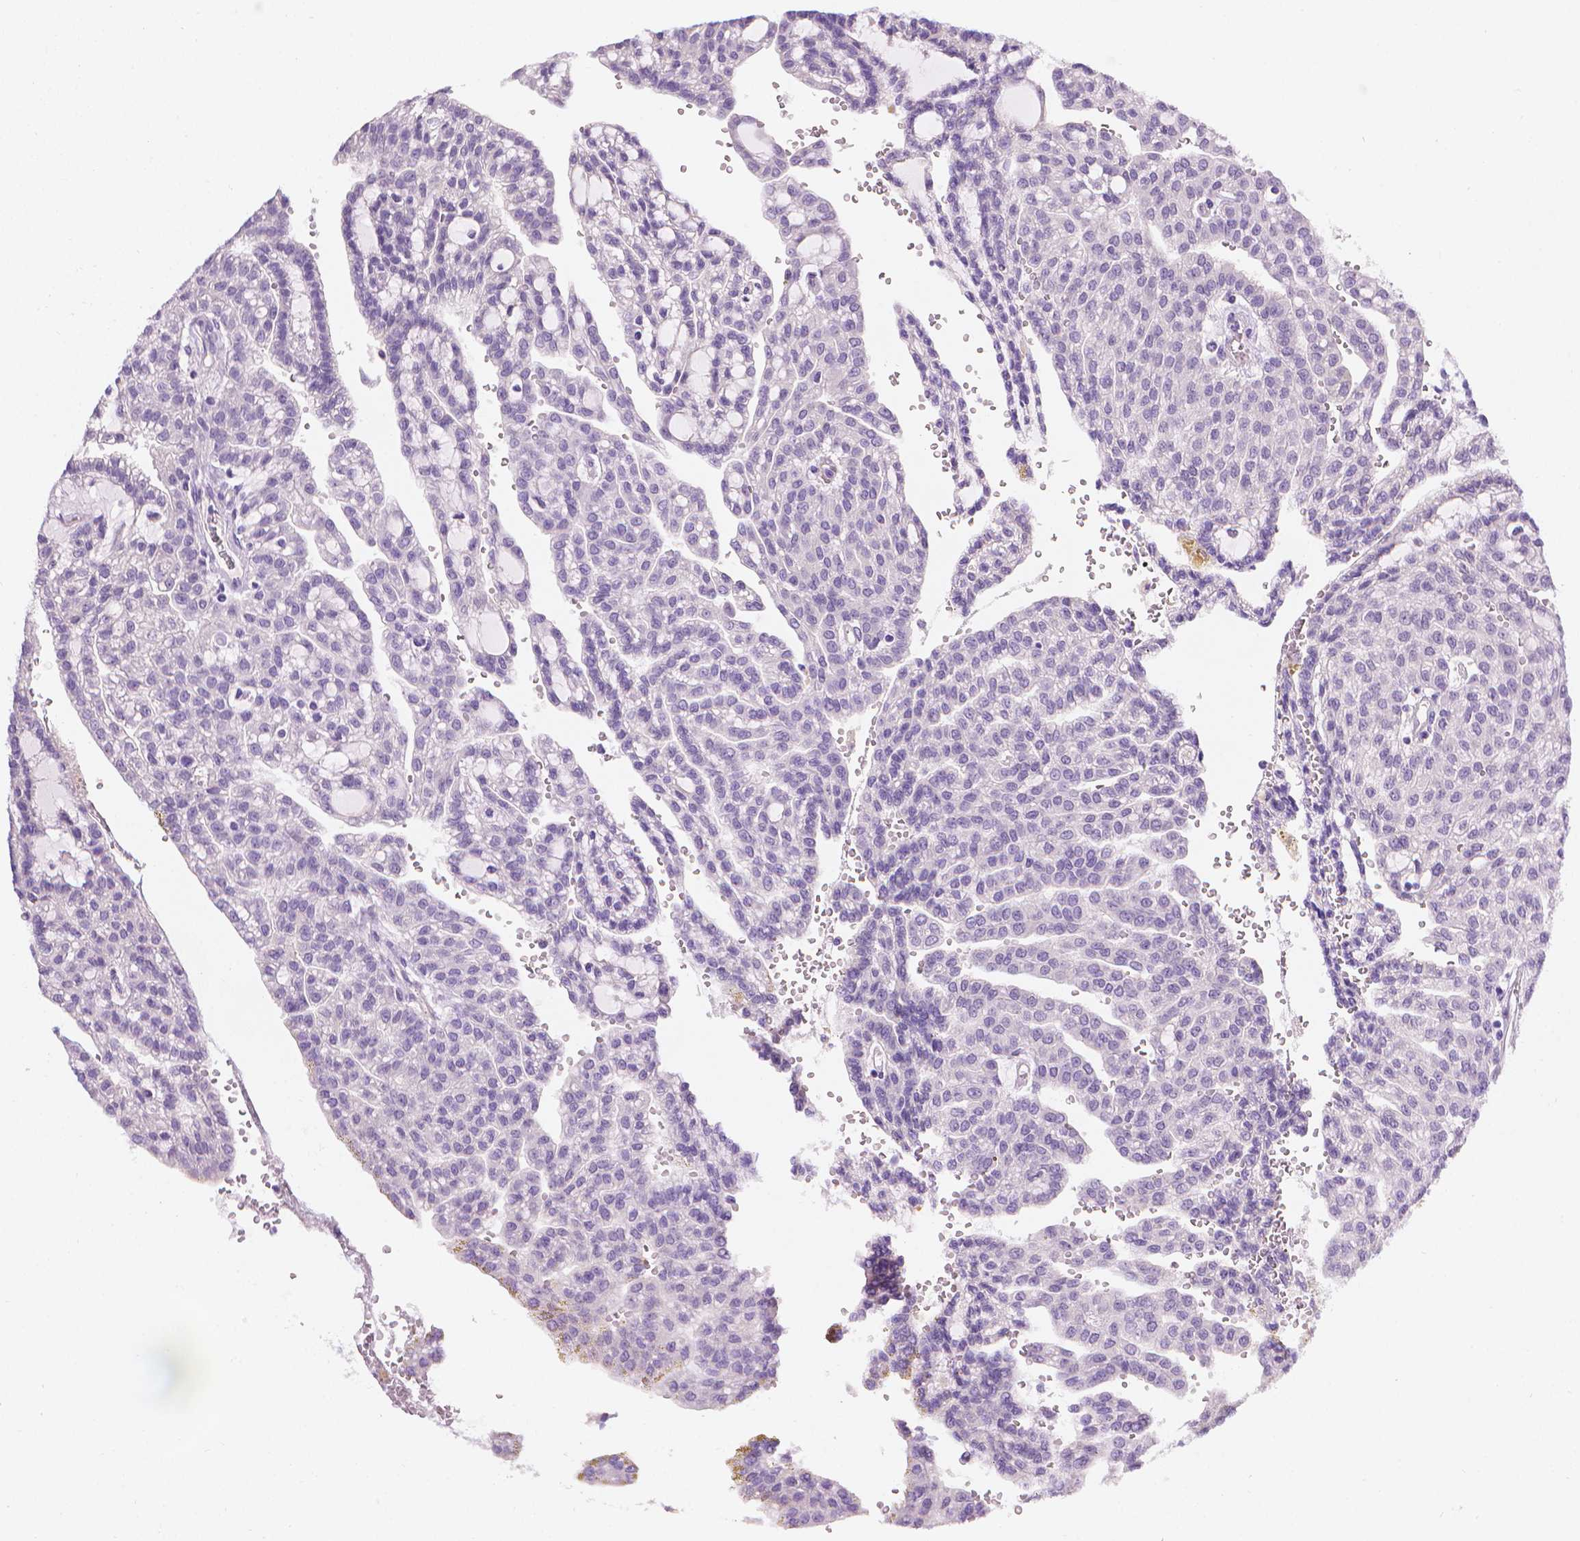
{"staining": {"intensity": "negative", "quantity": "none", "location": "none"}, "tissue": "renal cancer", "cell_type": "Tumor cells", "image_type": "cancer", "snomed": [{"axis": "morphology", "description": "Adenocarcinoma, NOS"}, {"axis": "topography", "description": "Kidney"}], "caption": "IHC micrograph of neoplastic tissue: human adenocarcinoma (renal) stained with DAB (3,3'-diaminobenzidine) demonstrates no significant protein expression in tumor cells.", "gene": "FASN", "patient": {"sex": "male", "age": 63}}